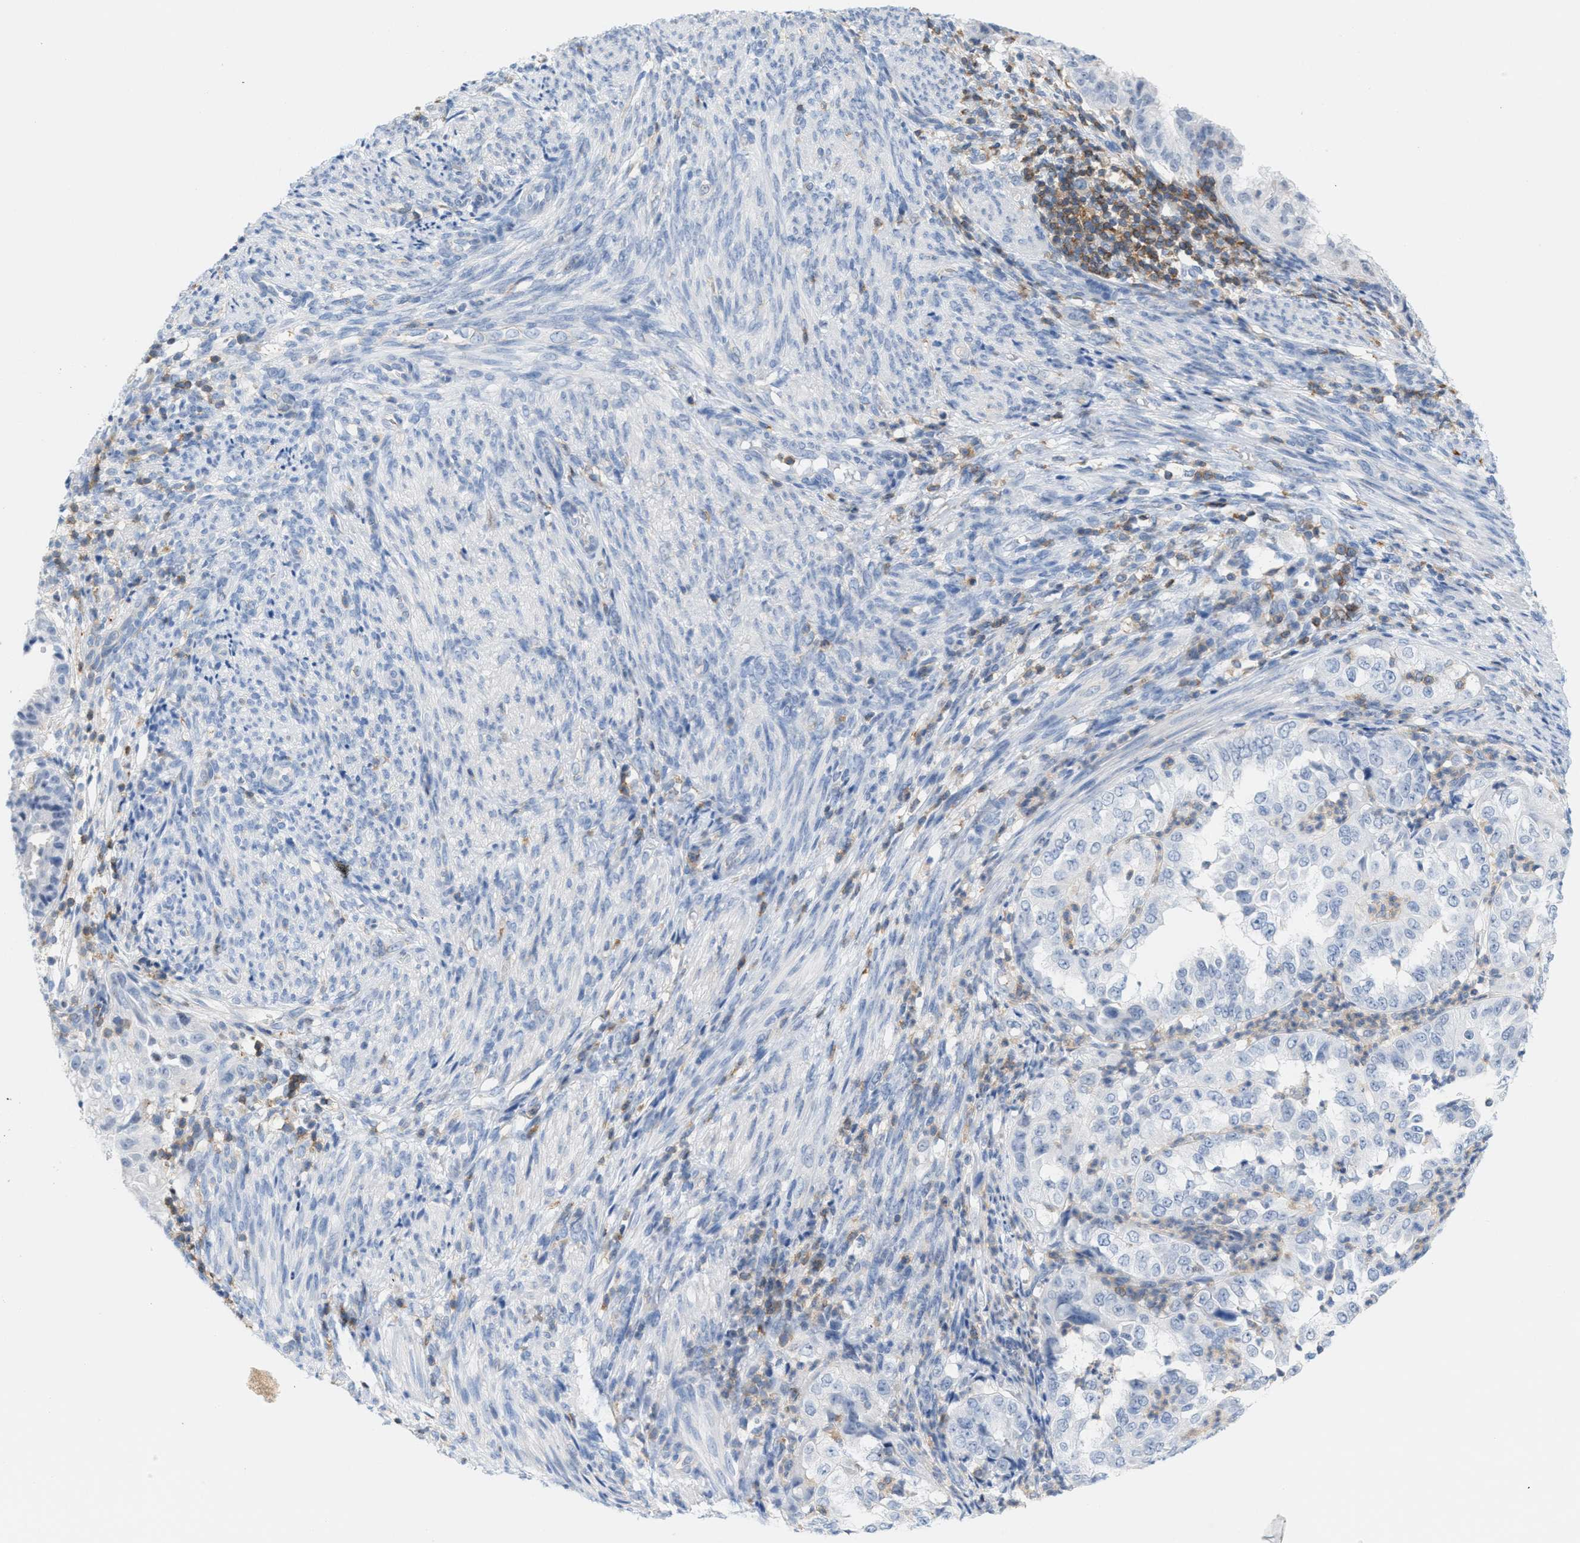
{"staining": {"intensity": "negative", "quantity": "none", "location": "none"}, "tissue": "endometrial cancer", "cell_type": "Tumor cells", "image_type": "cancer", "snomed": [{"axis": "morphology", "description": "Adenocarcinoma, NOS"}, {"axis": "topography", "description": "Endometrium"}], "caption": "An IHC micrograph of adenocarcinoma (endometrial) is shown. There is no staining in tumor cells of adenocarcinoma (endometrial). (DAB (3,3'-diaminobenzidine) IHC with hematoxylin counter stain).", "gene": "IL16", "patient": {"sex": "female", "age": 85}}